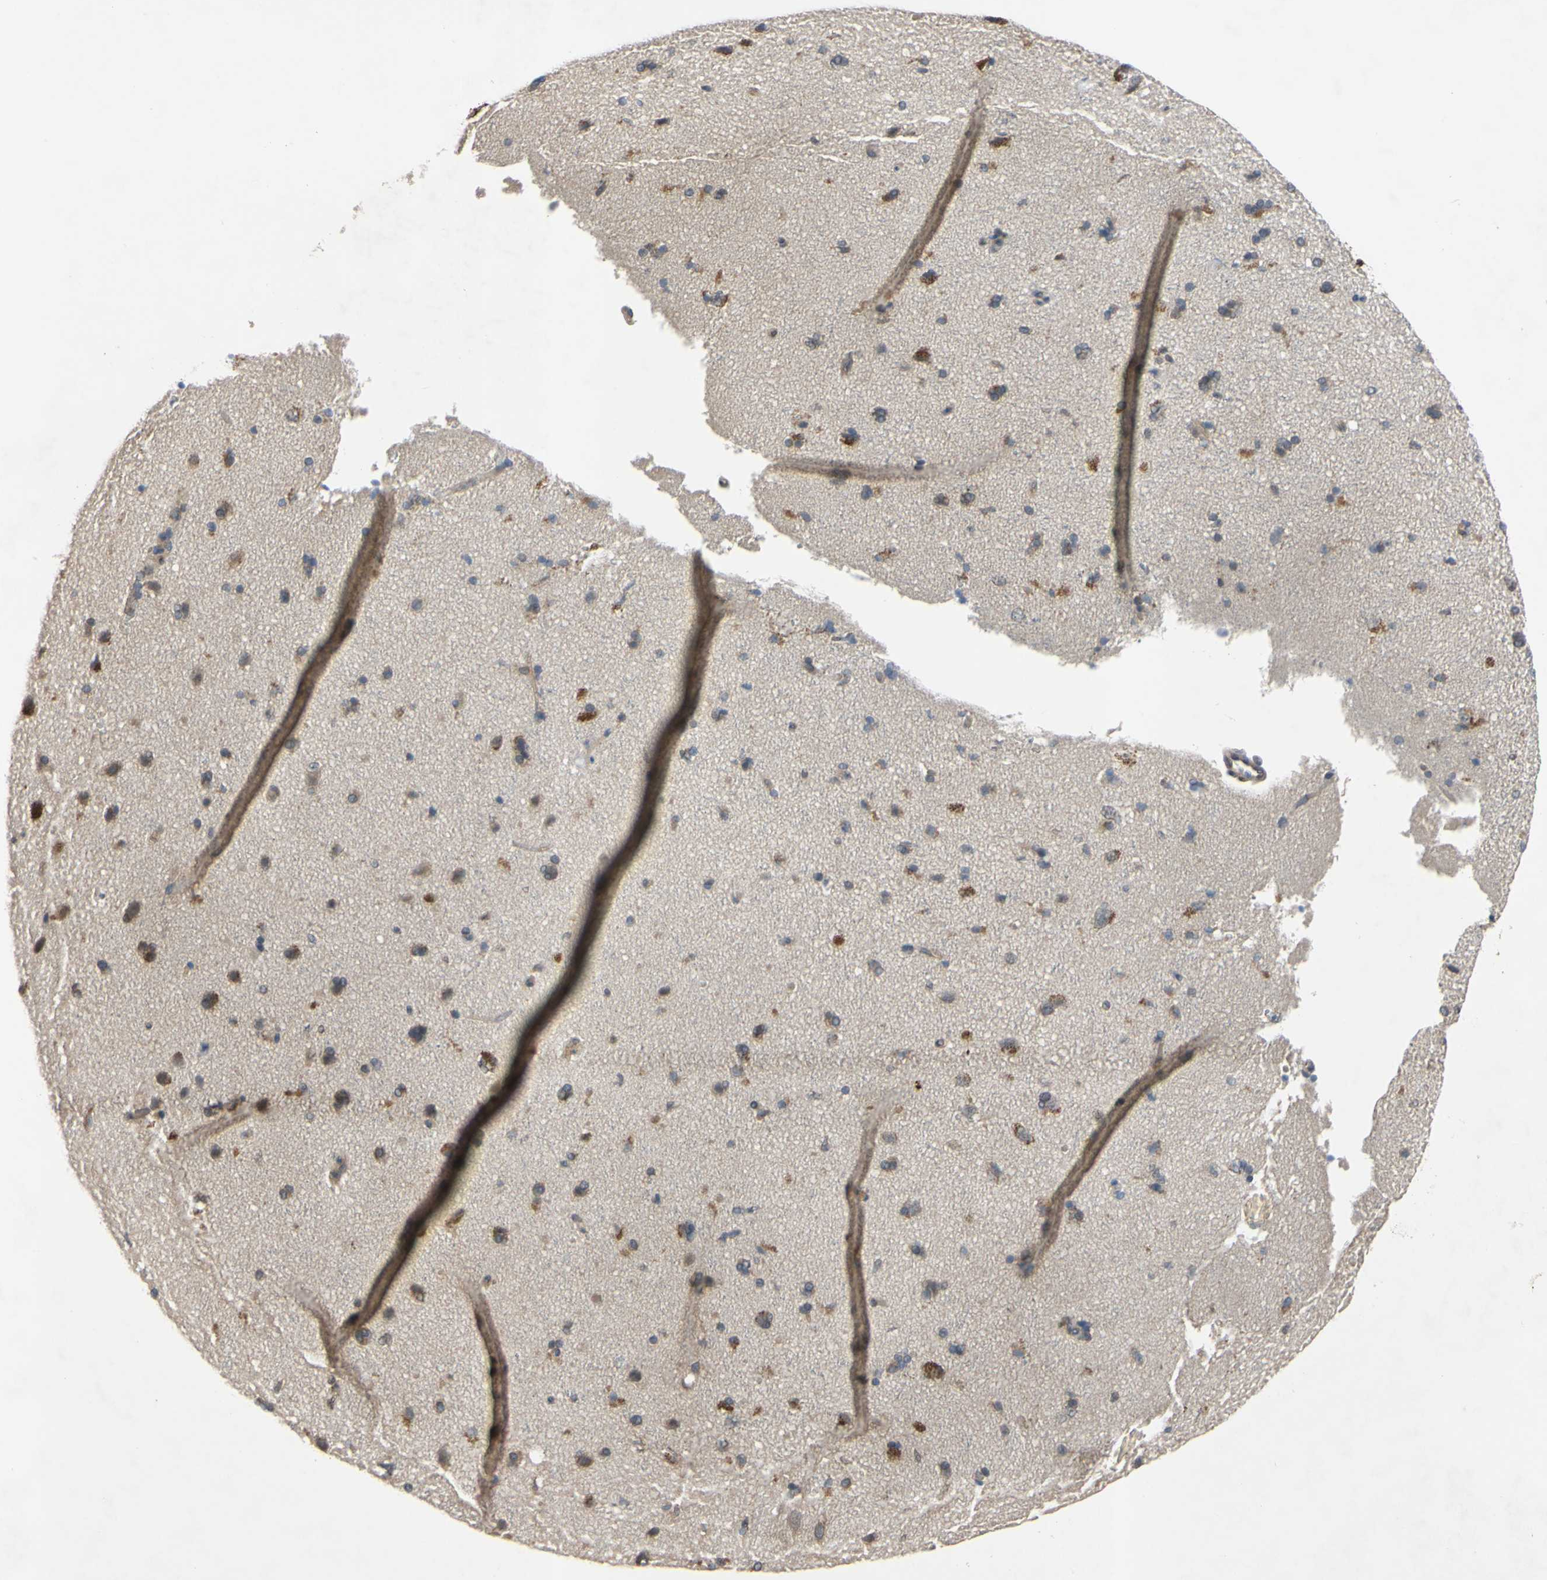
{"staining": {"intensity": "negative", "quantity": "none", "location": "none"}, "tissue": "cerebral cortex", "cell_type": "Endothelial cells", "image_type": "normal", "snomed": [{"axis": "morphology", "description": "Normal tissue, NOS"}, {"axis": "topography", "description": "Cerebral cortex"}], "caption": "Immunohistochemical staining of normal human cerebral cortex displays no significant staining in endothelial cells. (DAB (3,3'-diaminobenzidine) immunohistochemistry, high magnification).", "gene": "XIAP", "patient": {"sex": "male", "age": 62}}